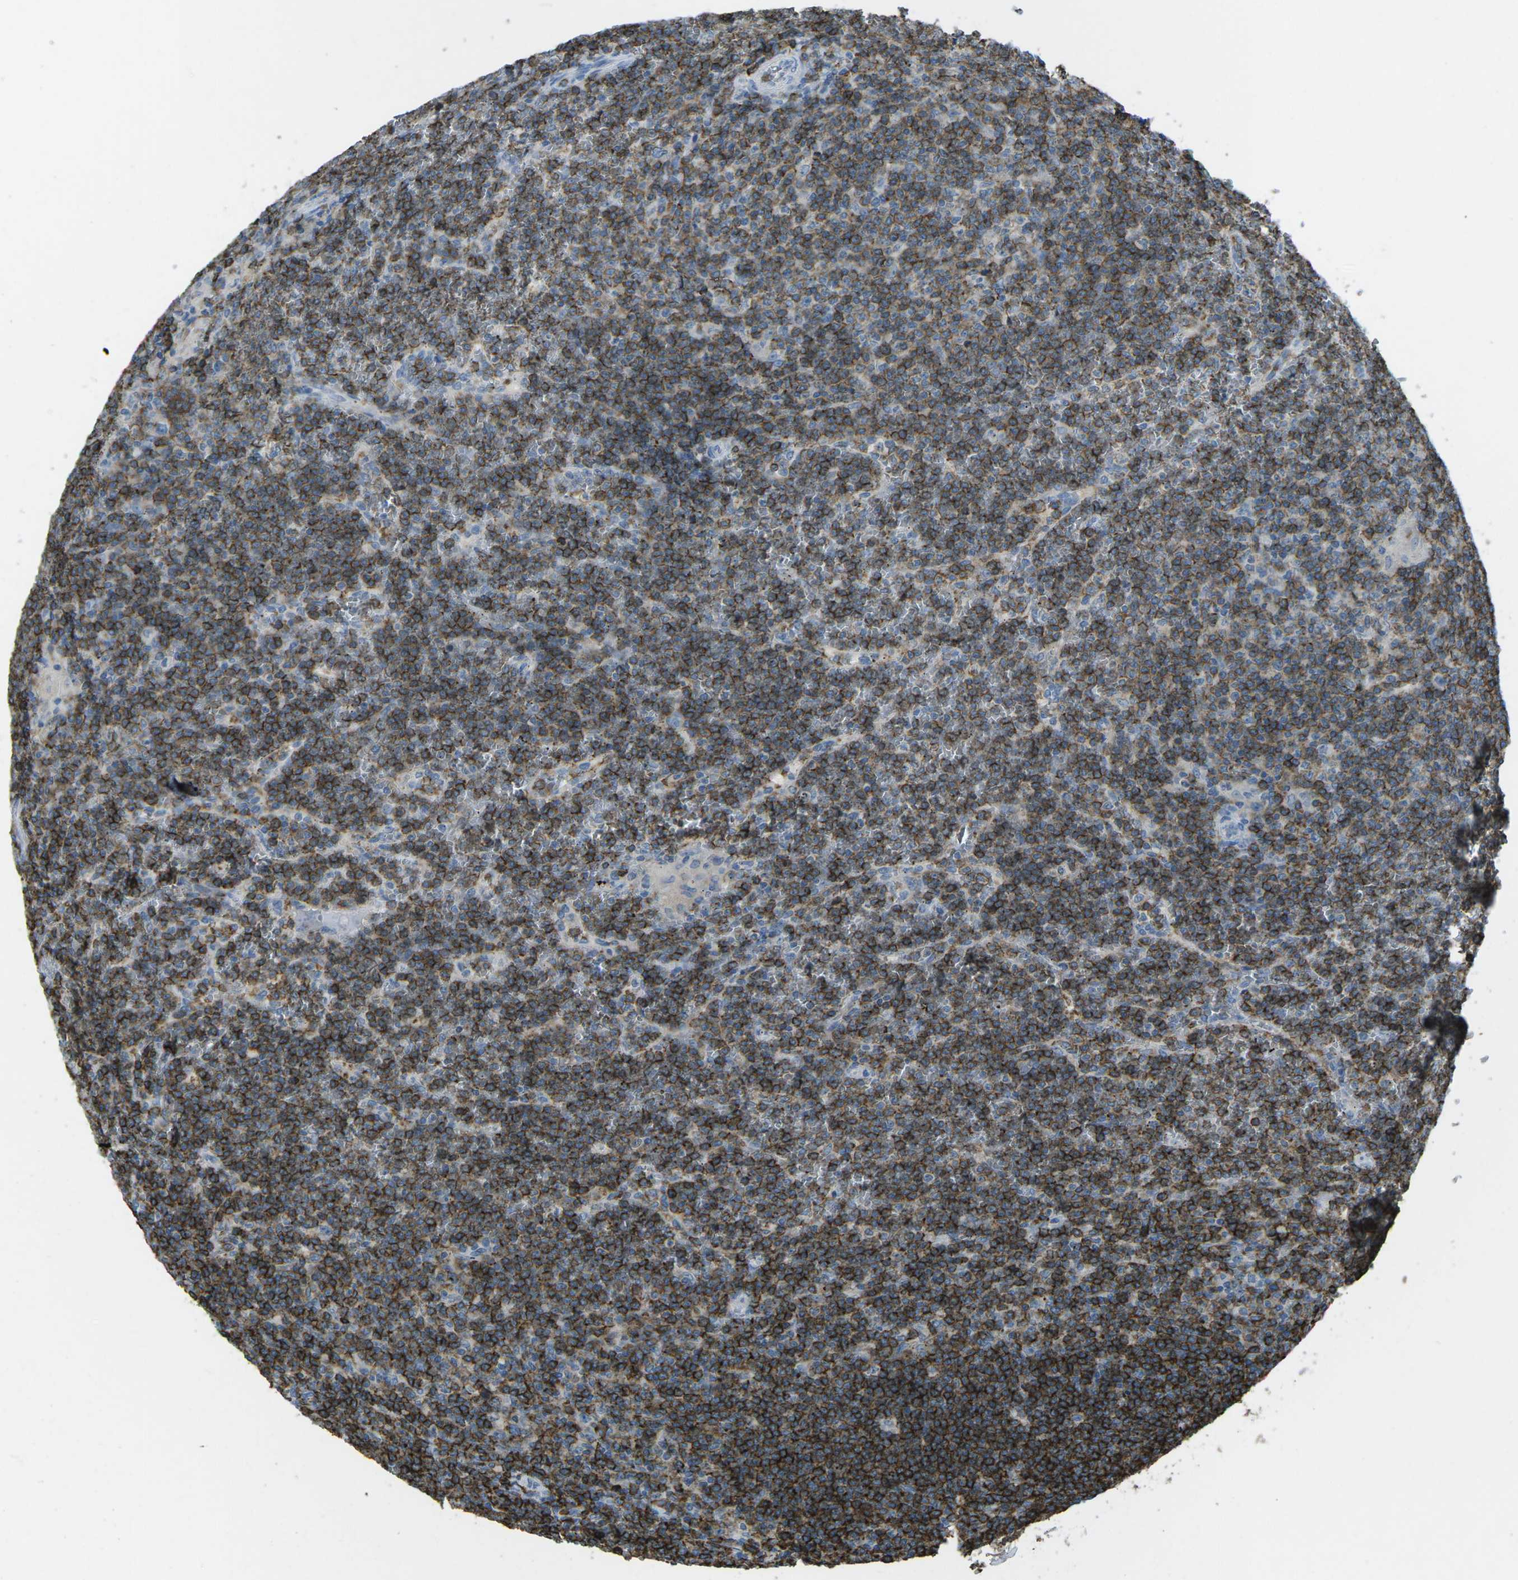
{"staining": {"intensity": "strong", "quantity": ">75%", "location": "cytoplasmic/membranous"}, "tissue": "lymphoma", "cell_type": "Tumor cells", "image_type": "cancer", "snomed": [{"axis": "morphology", "description": "Malignant lymphoma, non-Hodgkin's type, Low grade"}, {"axis": "topography", "description": "Spleen"}], "caption": "A brown stain highlights strong cytoplasmic/membranous staining of a protein in lymphoma tumor cells.", "gene": "CD19", "patient": {"sex": "female", "age": 19}}